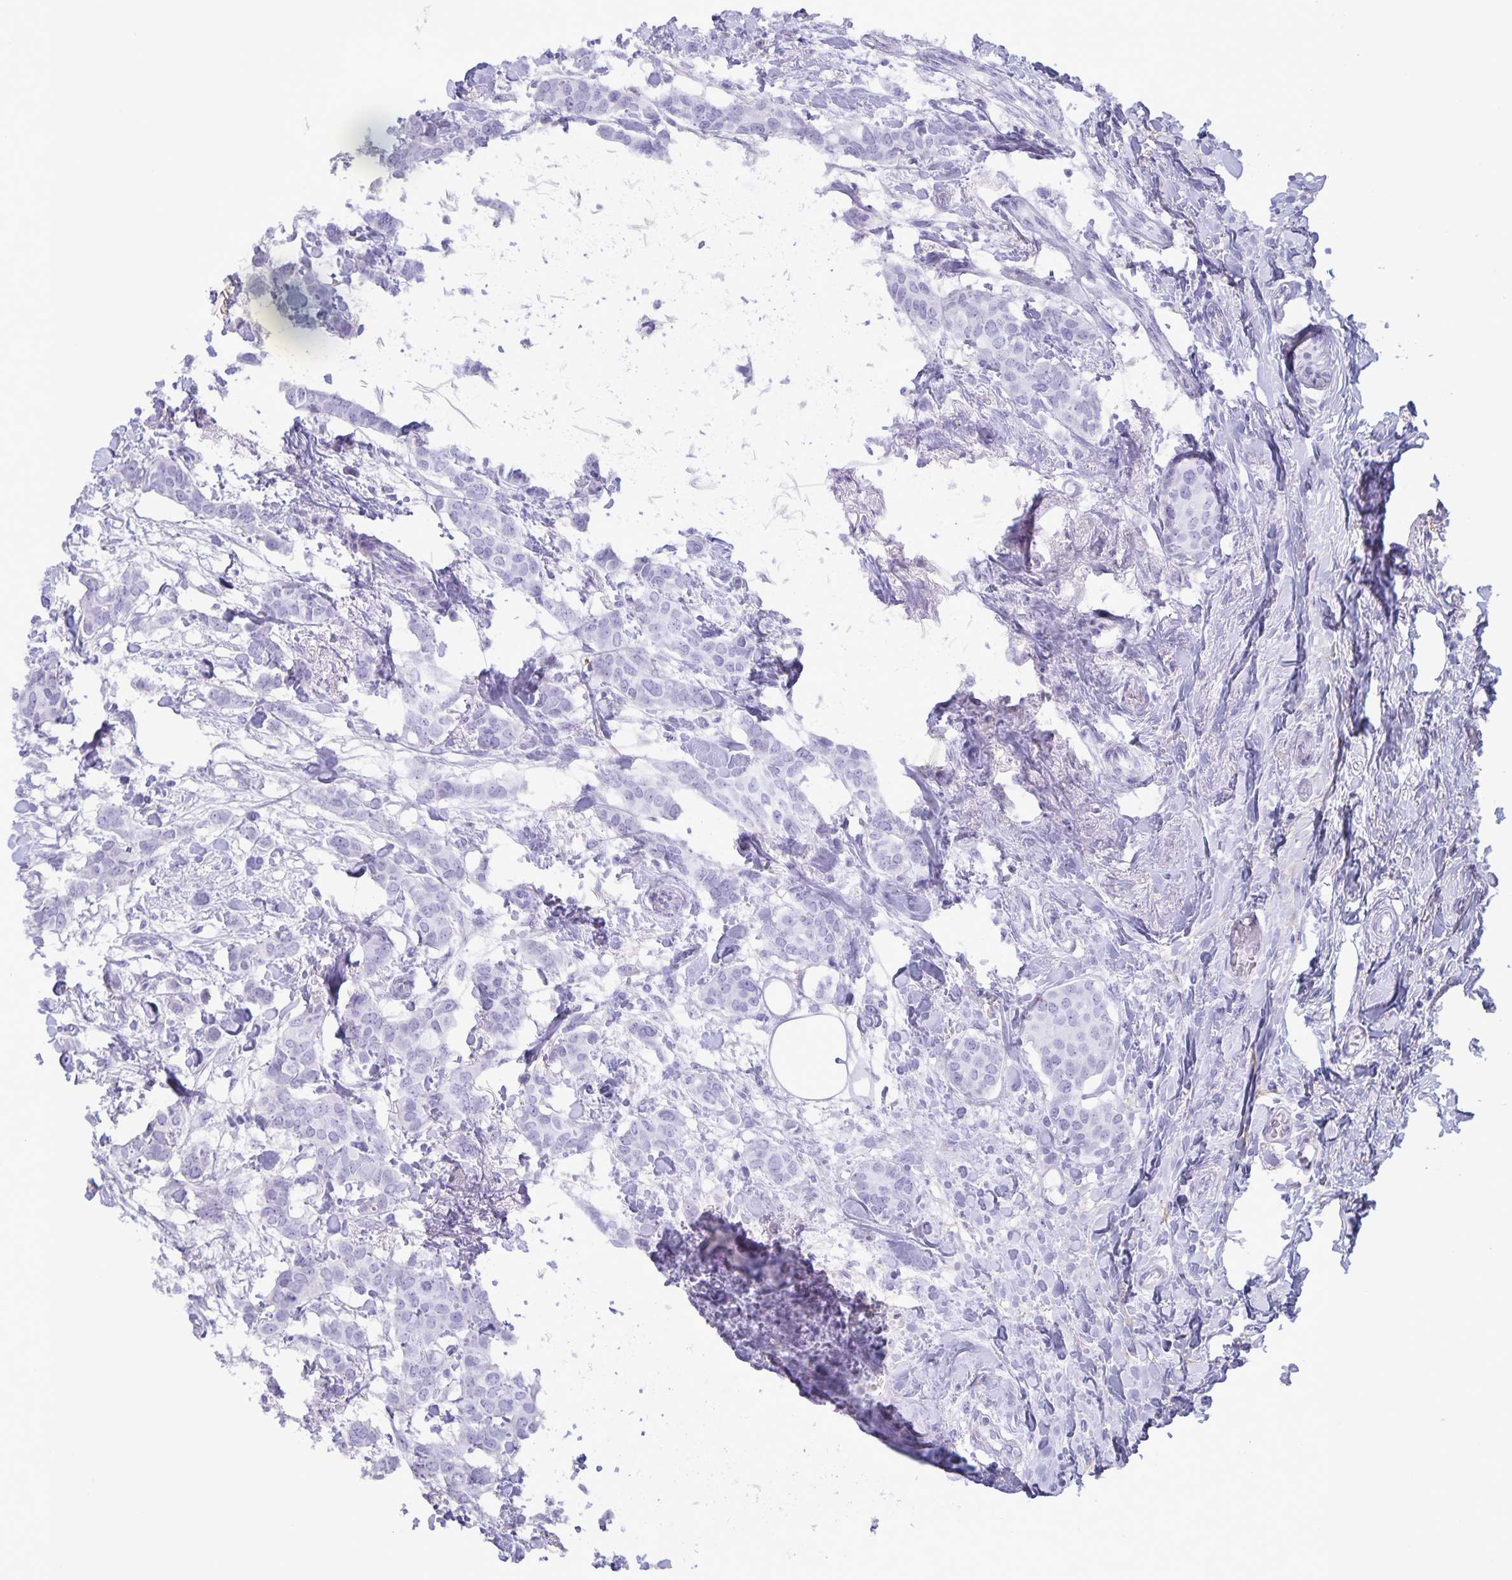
{"staining": {"intensity": "negative", "quantity": "none", "location": "none"}, "tissue": "breast cancer", "cell_type": "Tumor cells", "image_type": "cancer", "snomed": [{"axis": "morphology", "description": "Duct carcinoma"}, {"axis": "topography", "description": "Breast"}], "caption": "Immunohistochemical staining of breast cancer demonstrates no significant positivity in tumor cells. The staining is performed using DAB (3,3'-diaminobenzidine) brown chromogen with nuclei counter-stained in using hematoxylin.", "gene": "AQP4", "patient": {"sex": "female", "age": 62}}